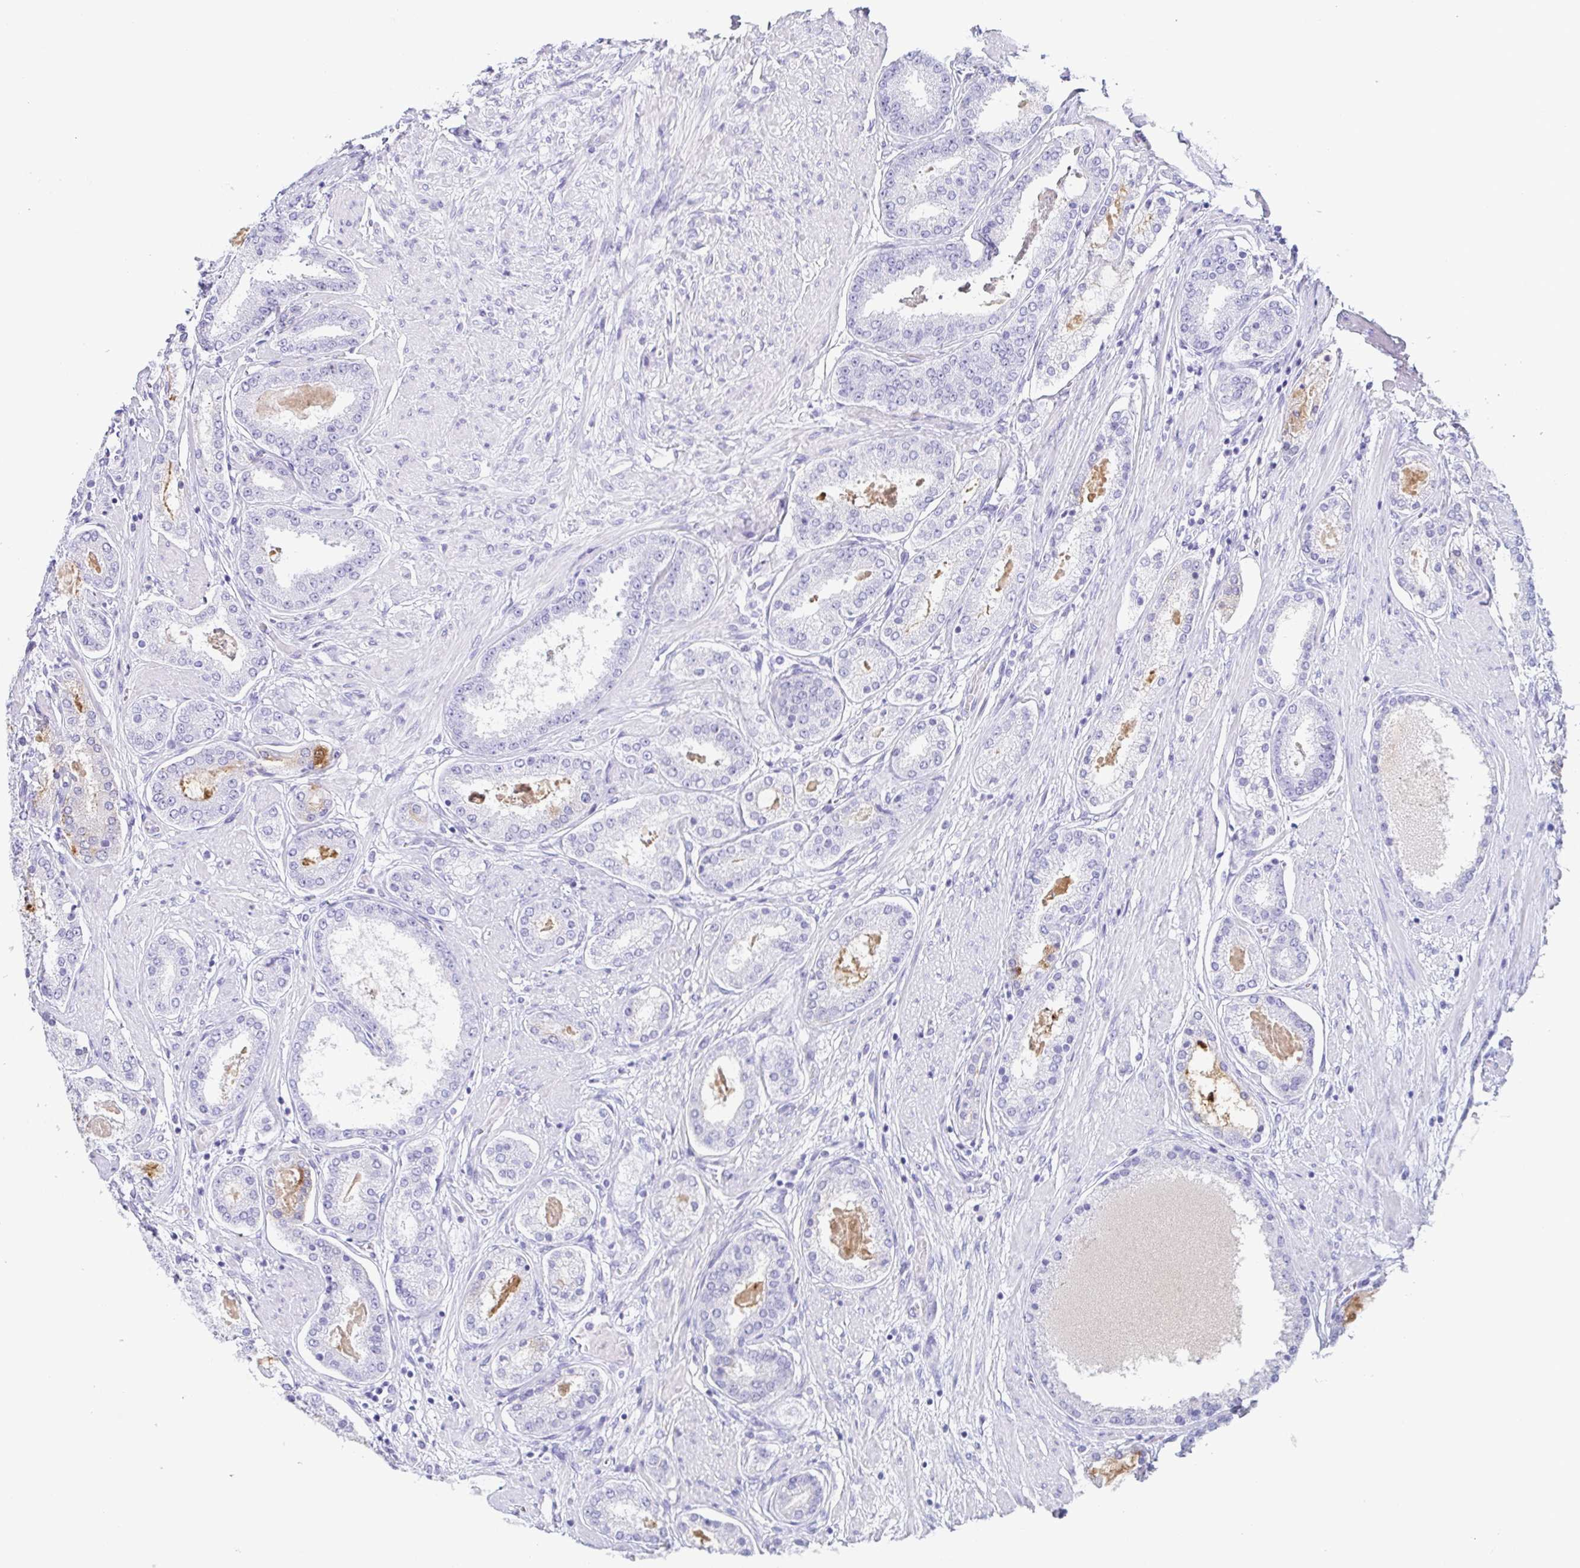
{"staining": {"intensity": "negative", "quantity": "none", "location": "none"}, "tissue": "prostate cancer", "cell_type": "Tumor cells", "image_type": "cancer", "snomed": [{"axis": "morphology", "description": "Adenocarcinoma, High grade"}, {"axis": "topography", "description": "Prostate"}], "caption": "DAB immunohistochemical staining of prostate cancer reveals no significant staining in tumor cells. (DAB immunohistochemistry with hematoxylin counter stain).", "gene": "ZG16B", "patient": {"sex": "male", "age": 63}}